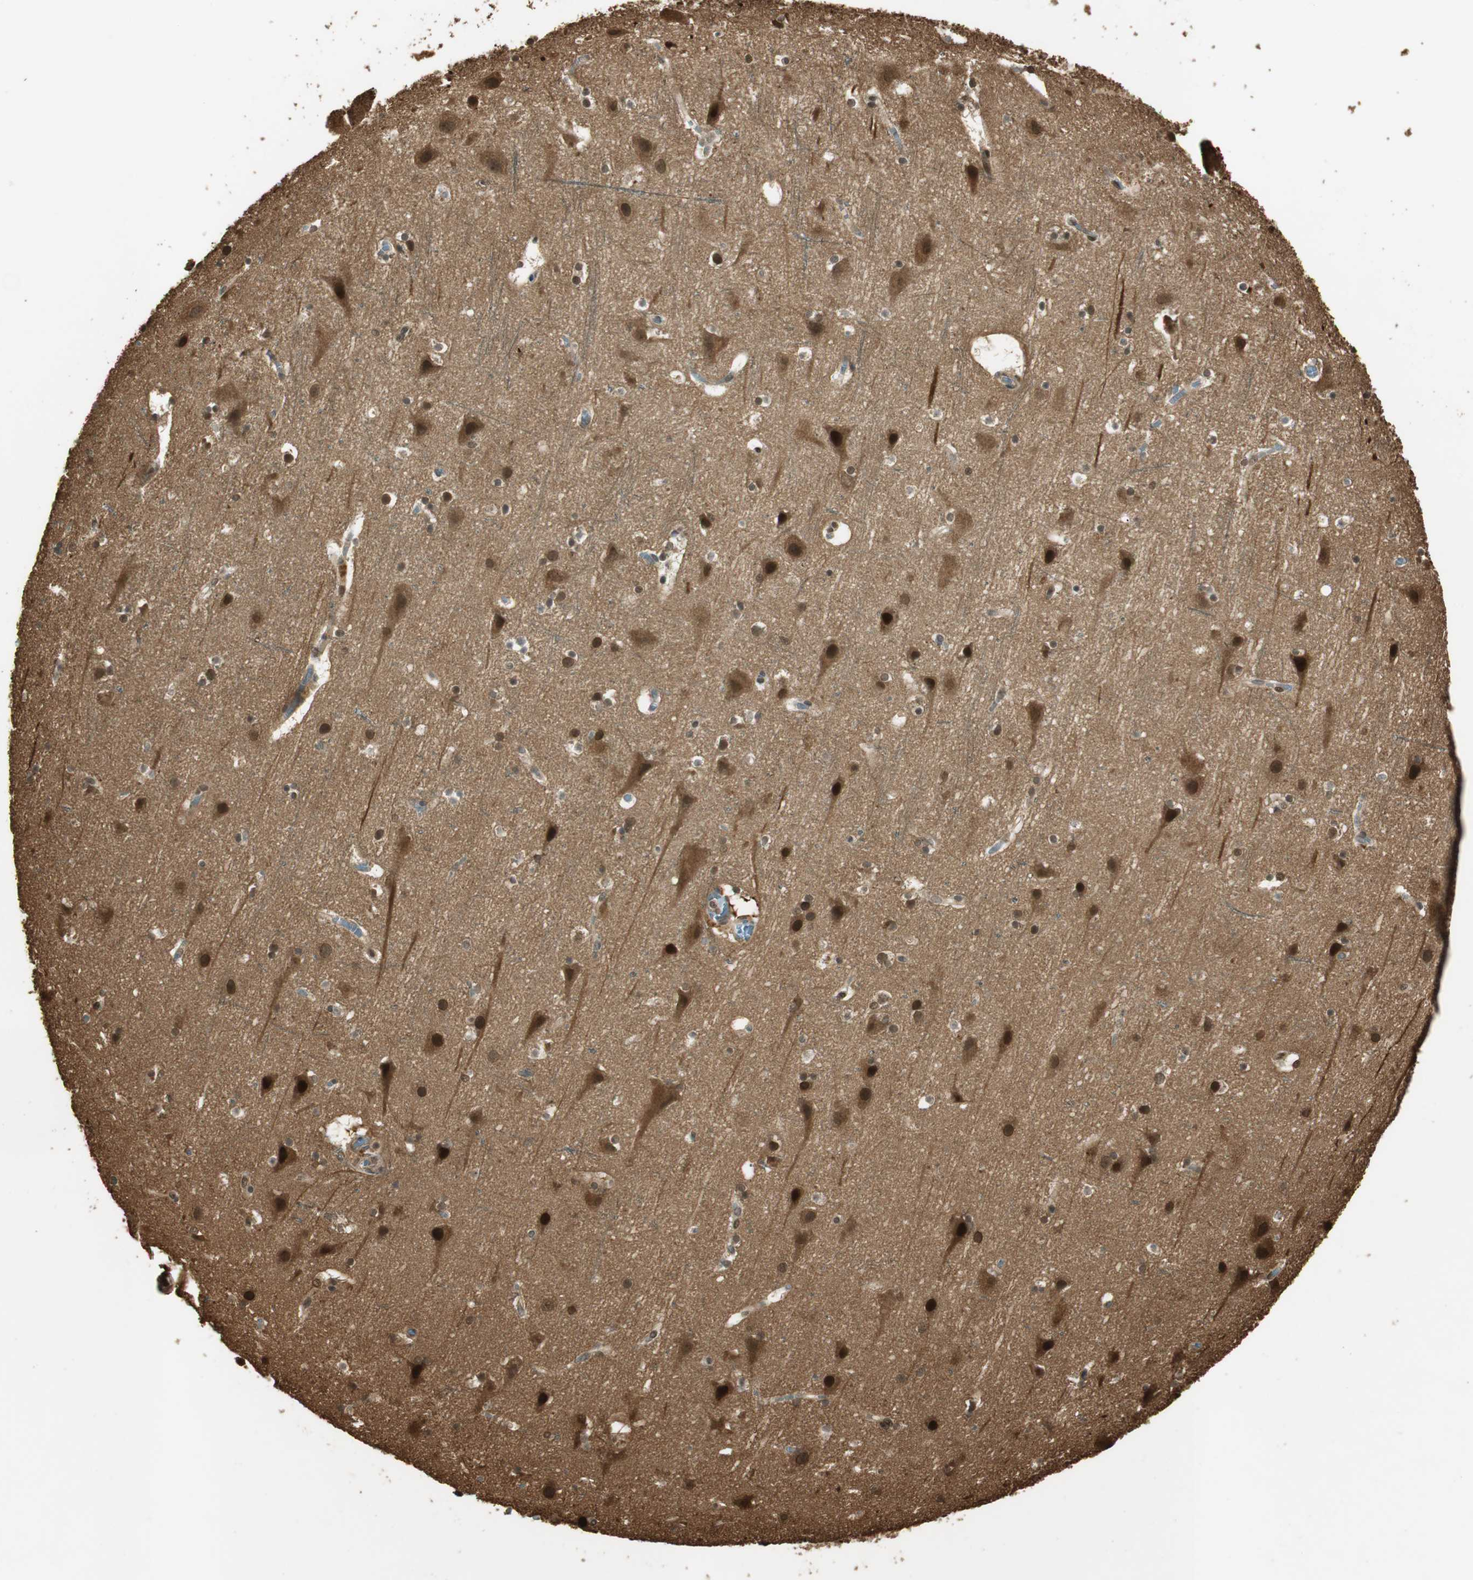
{"staining": {"intensity": "weak", "quantity": ">75%", "location": "cytoplasmic/membranous,nuclear"}, "tissue": "cerebral cortex", "cell_type": "Endothelial cells", "image_type": "normal", "snomed": [{"axis": "morphology", "description": "Normal tissue, NOS"}, {"axis": "topography", "description": "Cerebral cortex"}], "caption": "Weak cytoplasmic/membranous,nuclear positivity for a protein is appreciated in about >75% of endothelial cells of benign cerebral cortex using immunohistochemistry (IHC).", "gene": "RPA3", "patient": {"sex": "male", "age": 45}}